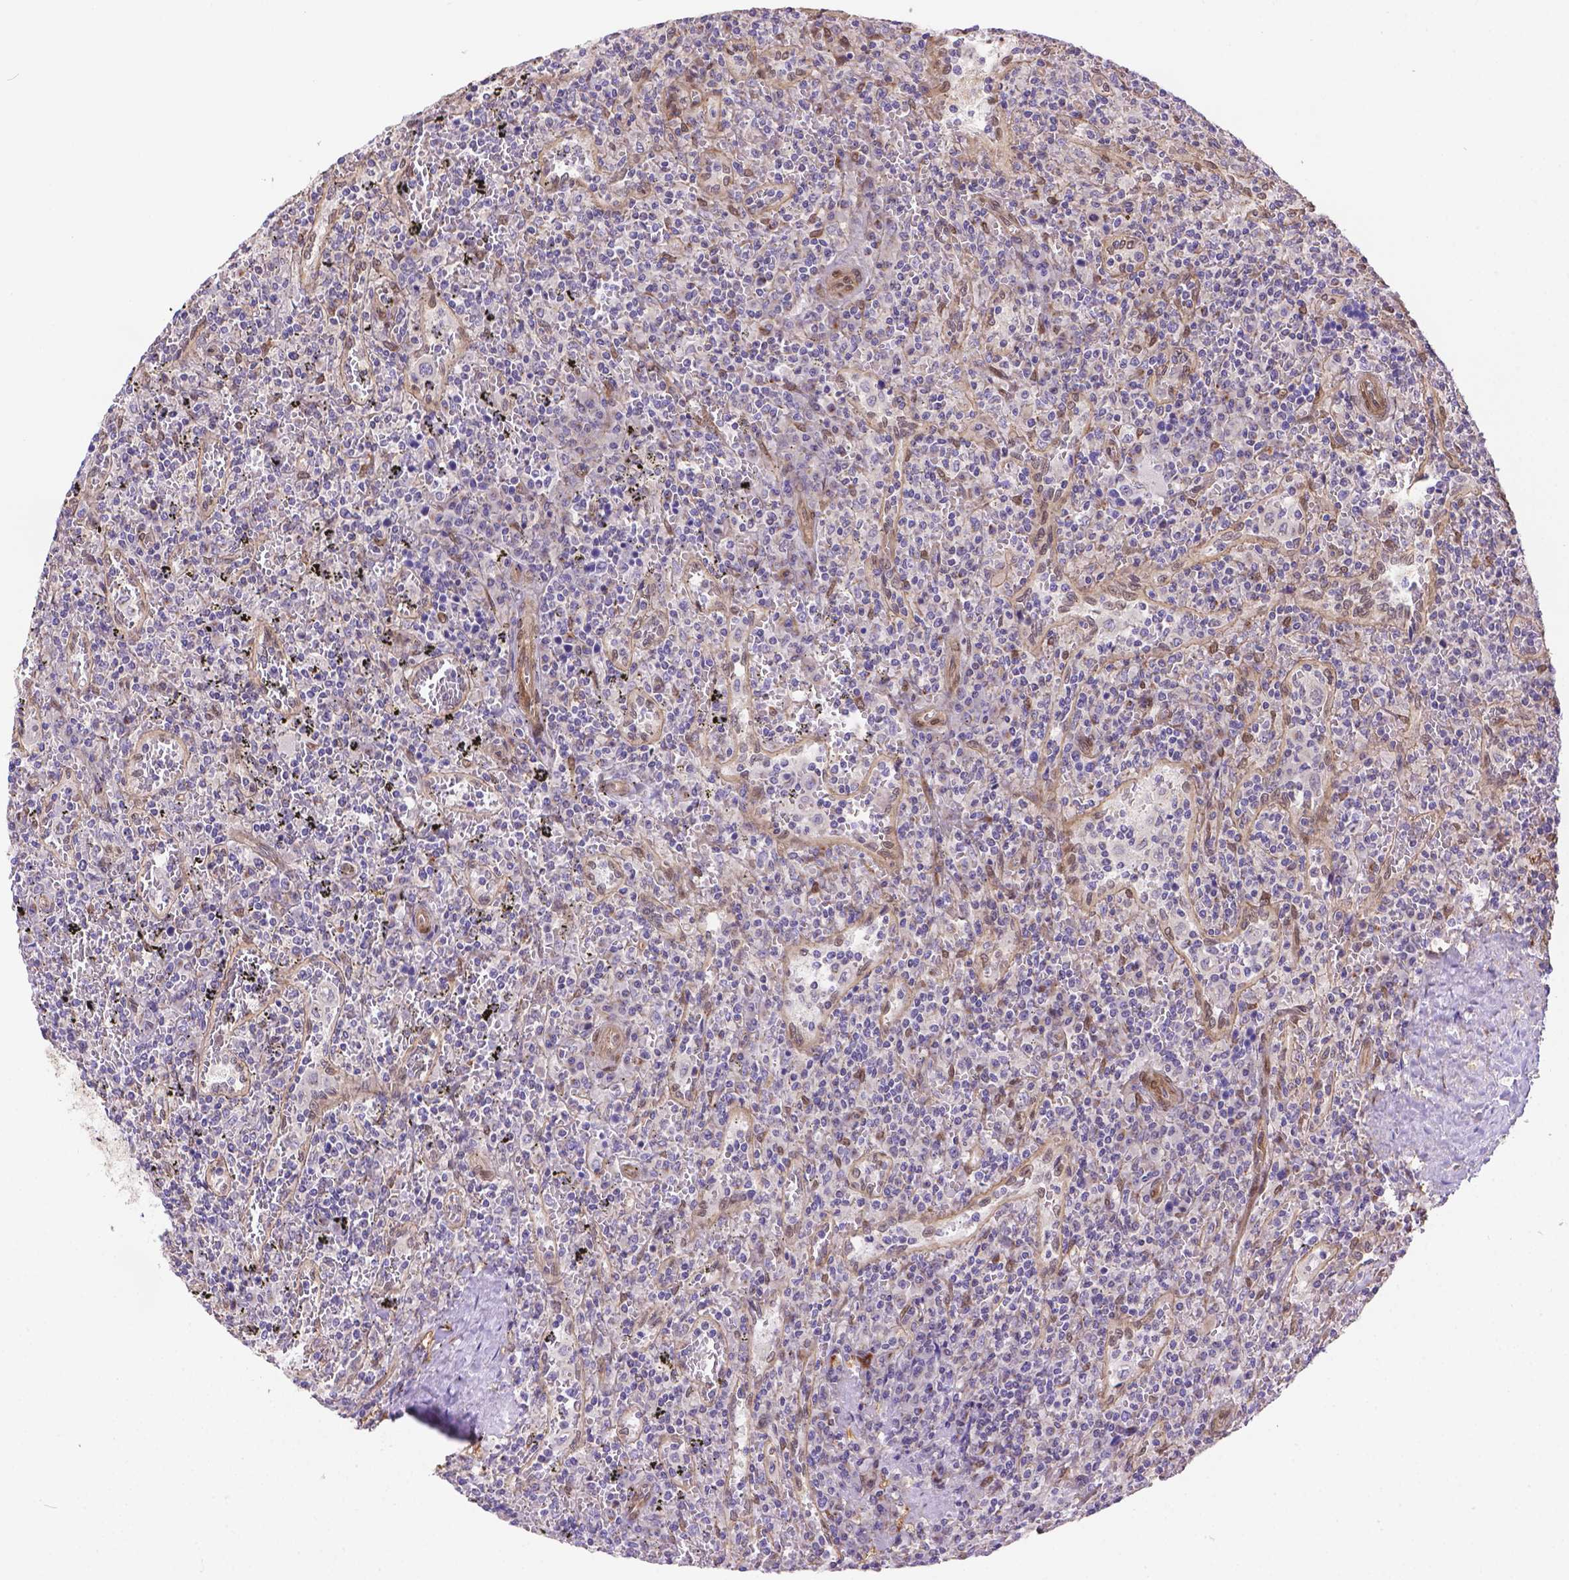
{"staining": {"intensity": "negative", "quantity": "none", "location": "none"}, "tissue": "lymphoma", "cell_type": "Tumor cells", "image_type": "cancer", "snomed": [{"axis": "morphology", "description": "Malignant lymphoma, non-Hodgkin's type, Low grade"}, {"axis": "topography", "description": "Spleen"}], "caption": "The immunohistochemistry micrograph has no significant staining in tumor cells of low-grade malignant lymphoma, non-Hodgkin's type tissue. The staining was performed using DAB (3,3'-diaminobenzidine) to visualize the protein expression in brown, while the nuclei were stained in blue with hematoxylin (Magnification: 20x).", "gene": "YAP1", "patient": {"sex": "male", "age": 62}}